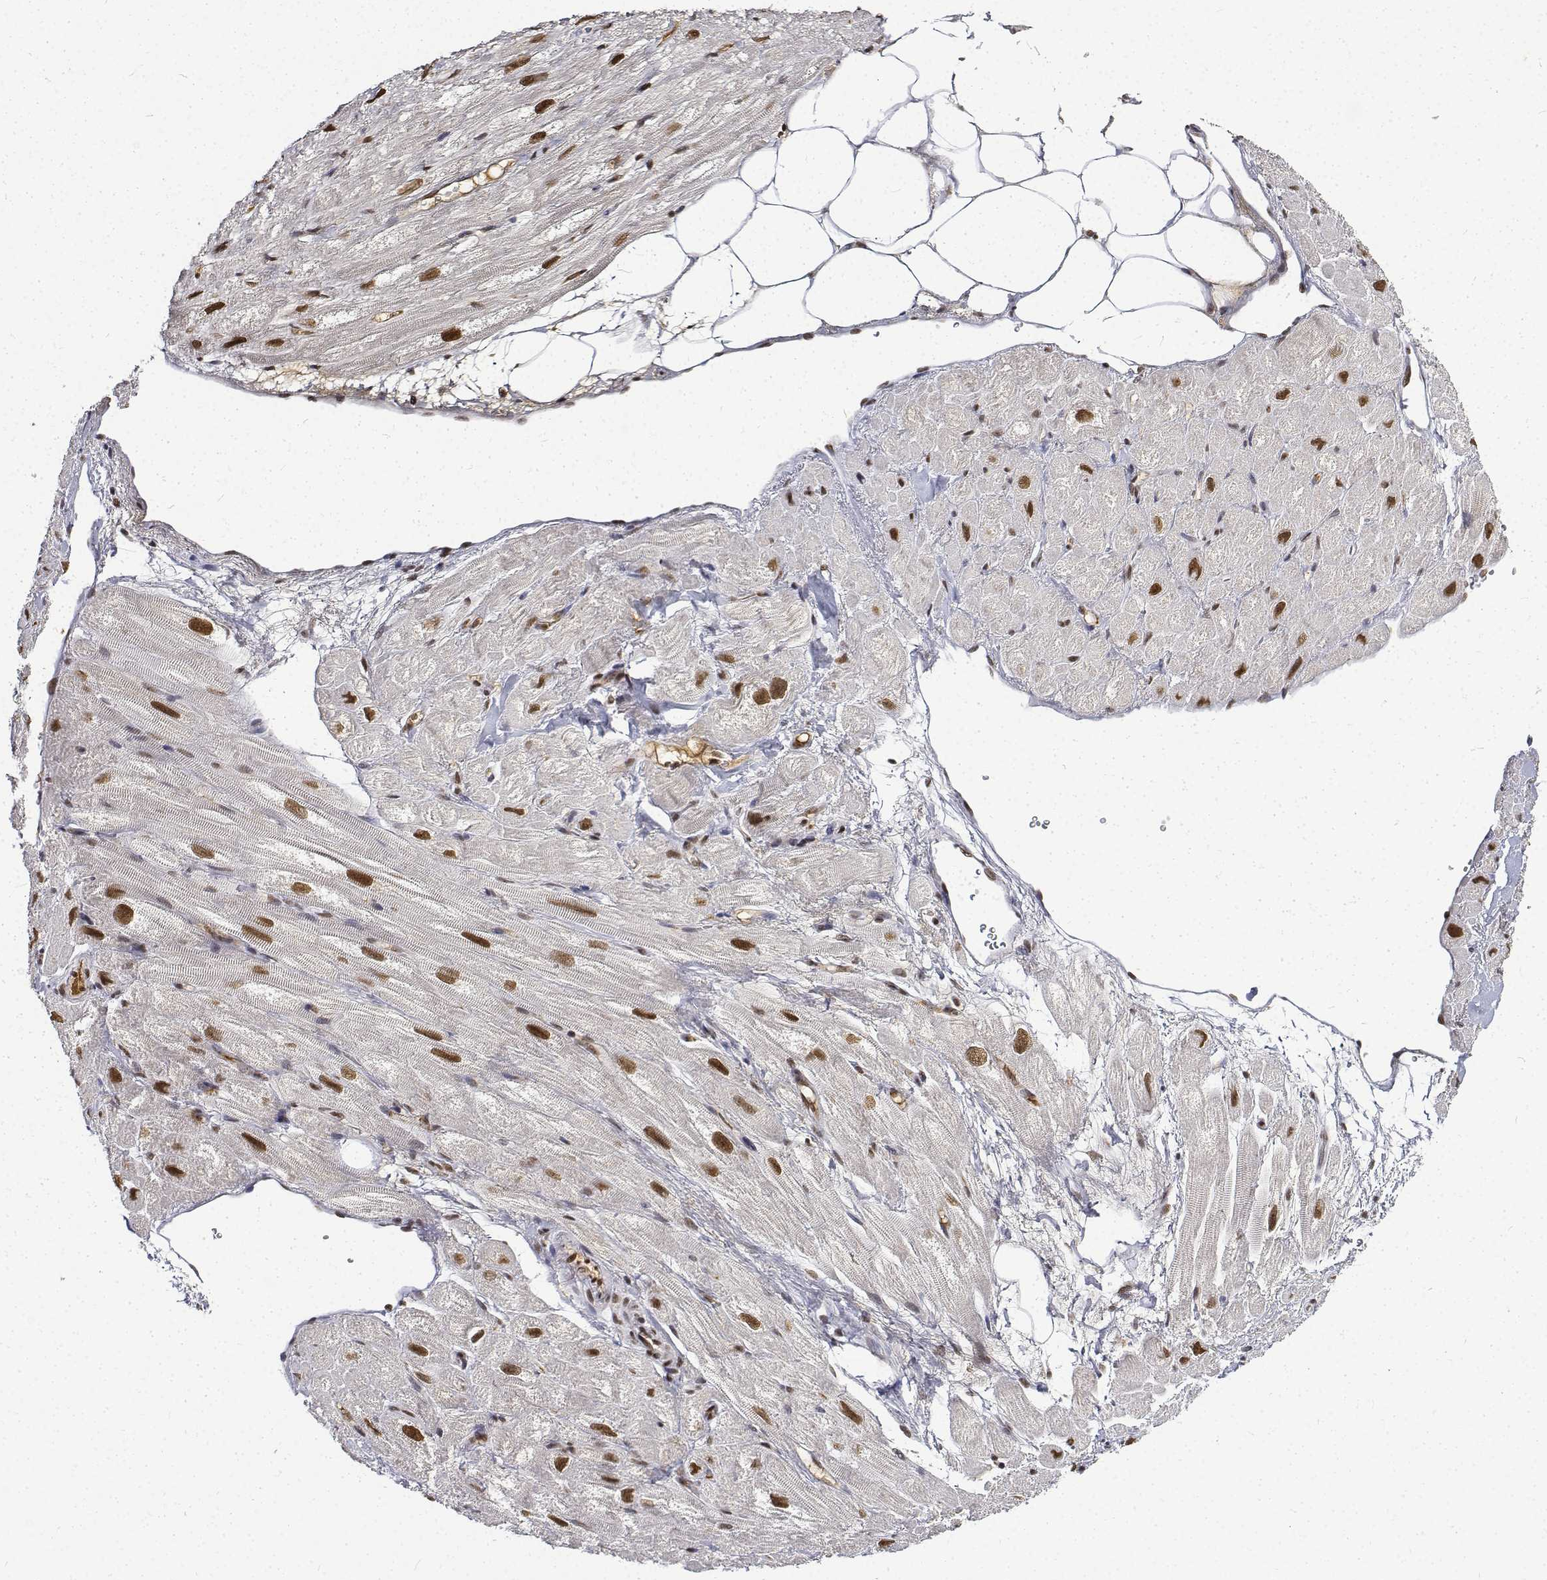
{"staining": {"intensity": "moderate", "quantity": "25%-75%", "location": "nuclear"}, "tissue": "heart muscle", "cell_type": "Cardiomyocytes", "image_type": "normal", "snomed": [{"axis": "morphology", "description": "Normal tissue, NOS"}, {"axis": "topography", "description": "Heart"}], "caption": "The photomicrograph displays staining of normal heart muscle, revealing moderate nuclear protein positivity (brown color) within cardiomyocytes.", "gene": "ATRX", "patient": {"sex": "female", "age": 62}}